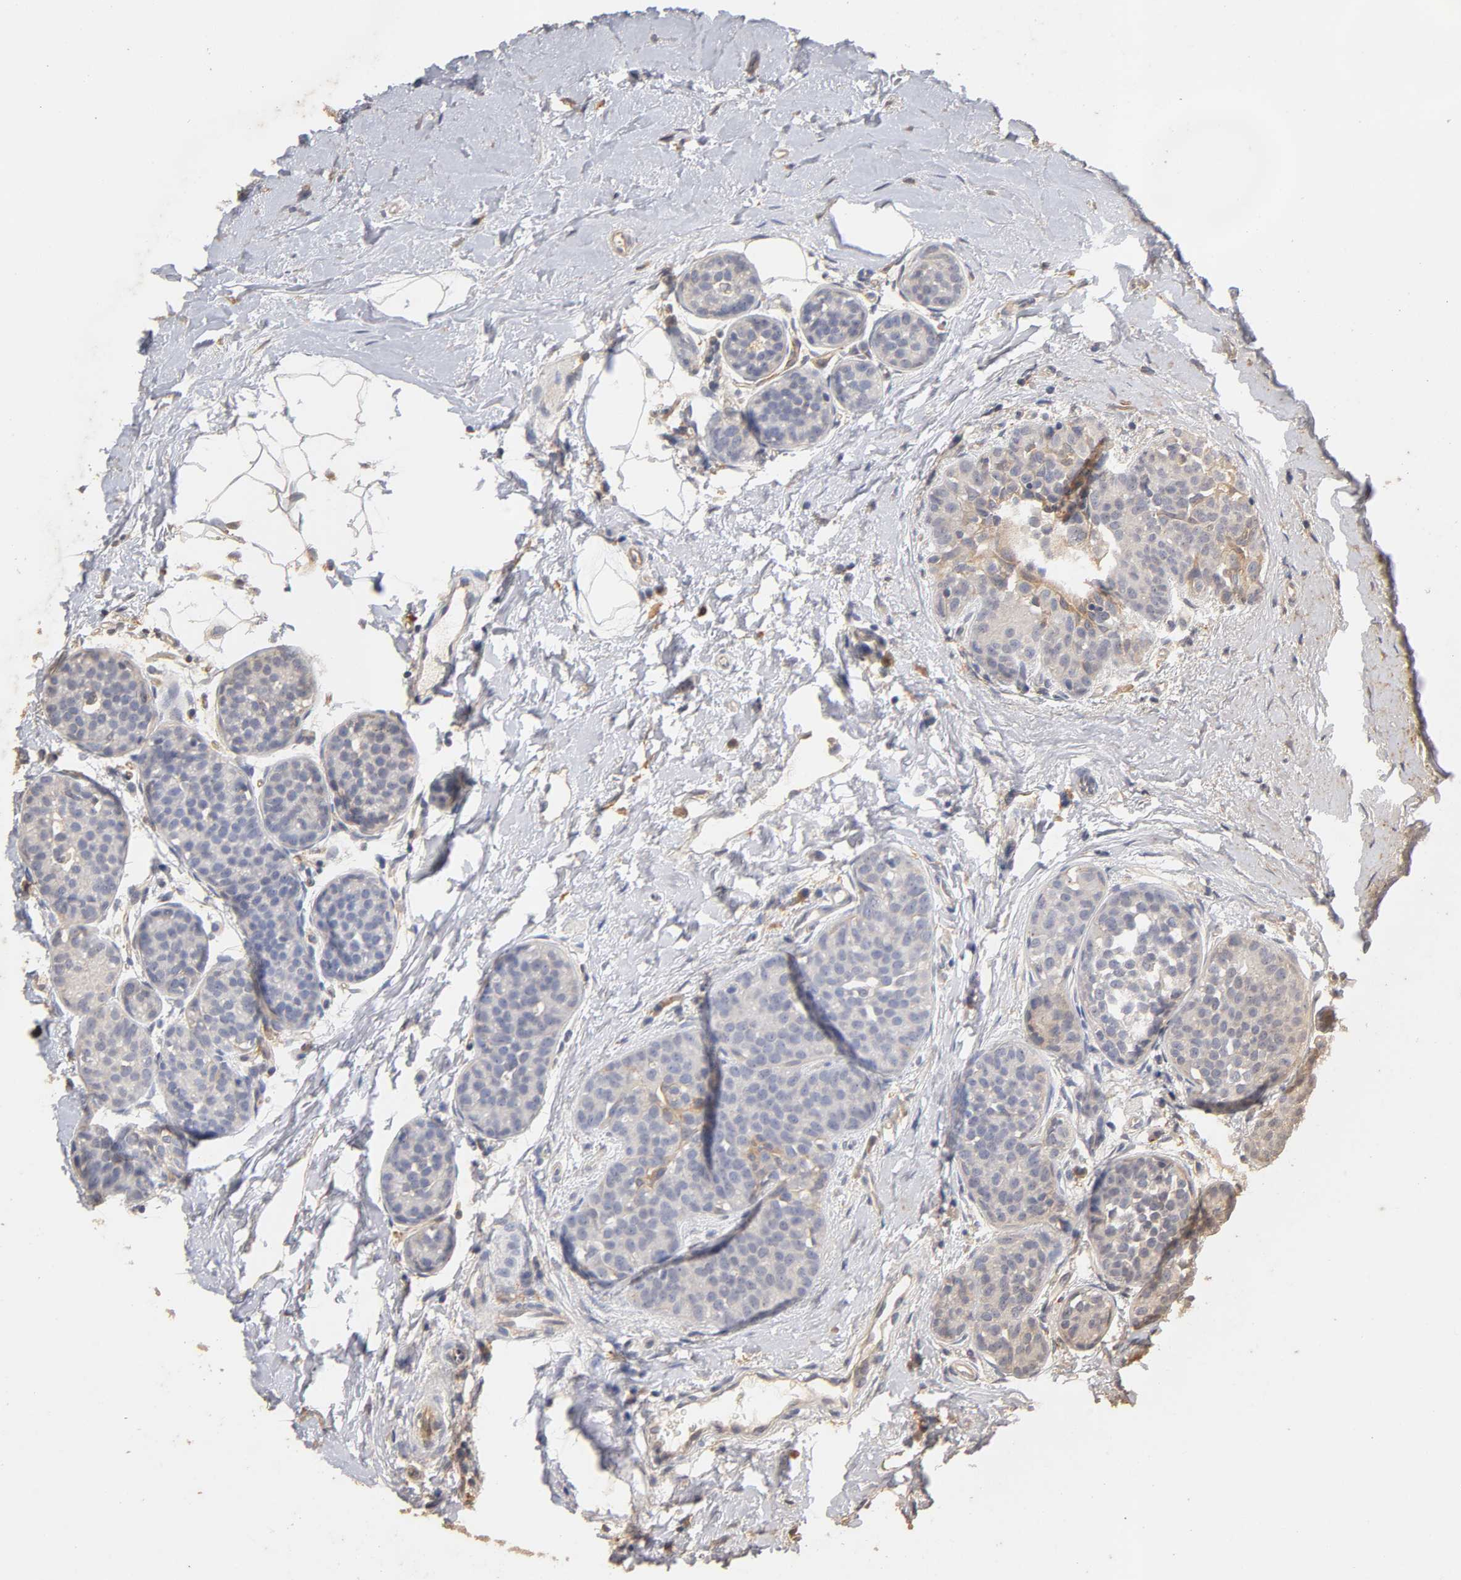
{"staining": {"intensity": "weak", "quantity": "<25%", "location": "cytoplasmic/membranous"}, "tissue": "breast cancer", "cell_type": "Tumor cells", "image_type": "cancer", "snomed": [{"axis": "morphology", "description": "Lobular carcinoma, in situ"}, {"axis": "morphology", "description": "Lobular carcinoma"}, {"axis": "topography", "description": "Breast"}], "caption": "A high-resolution photomicrograph shows IHC staining of lobular carcinoma (breast), which reveals no significant positivity in tumor cells.", "gene": "VSIG4", "patient": {"sex": "female", "age": 41}}